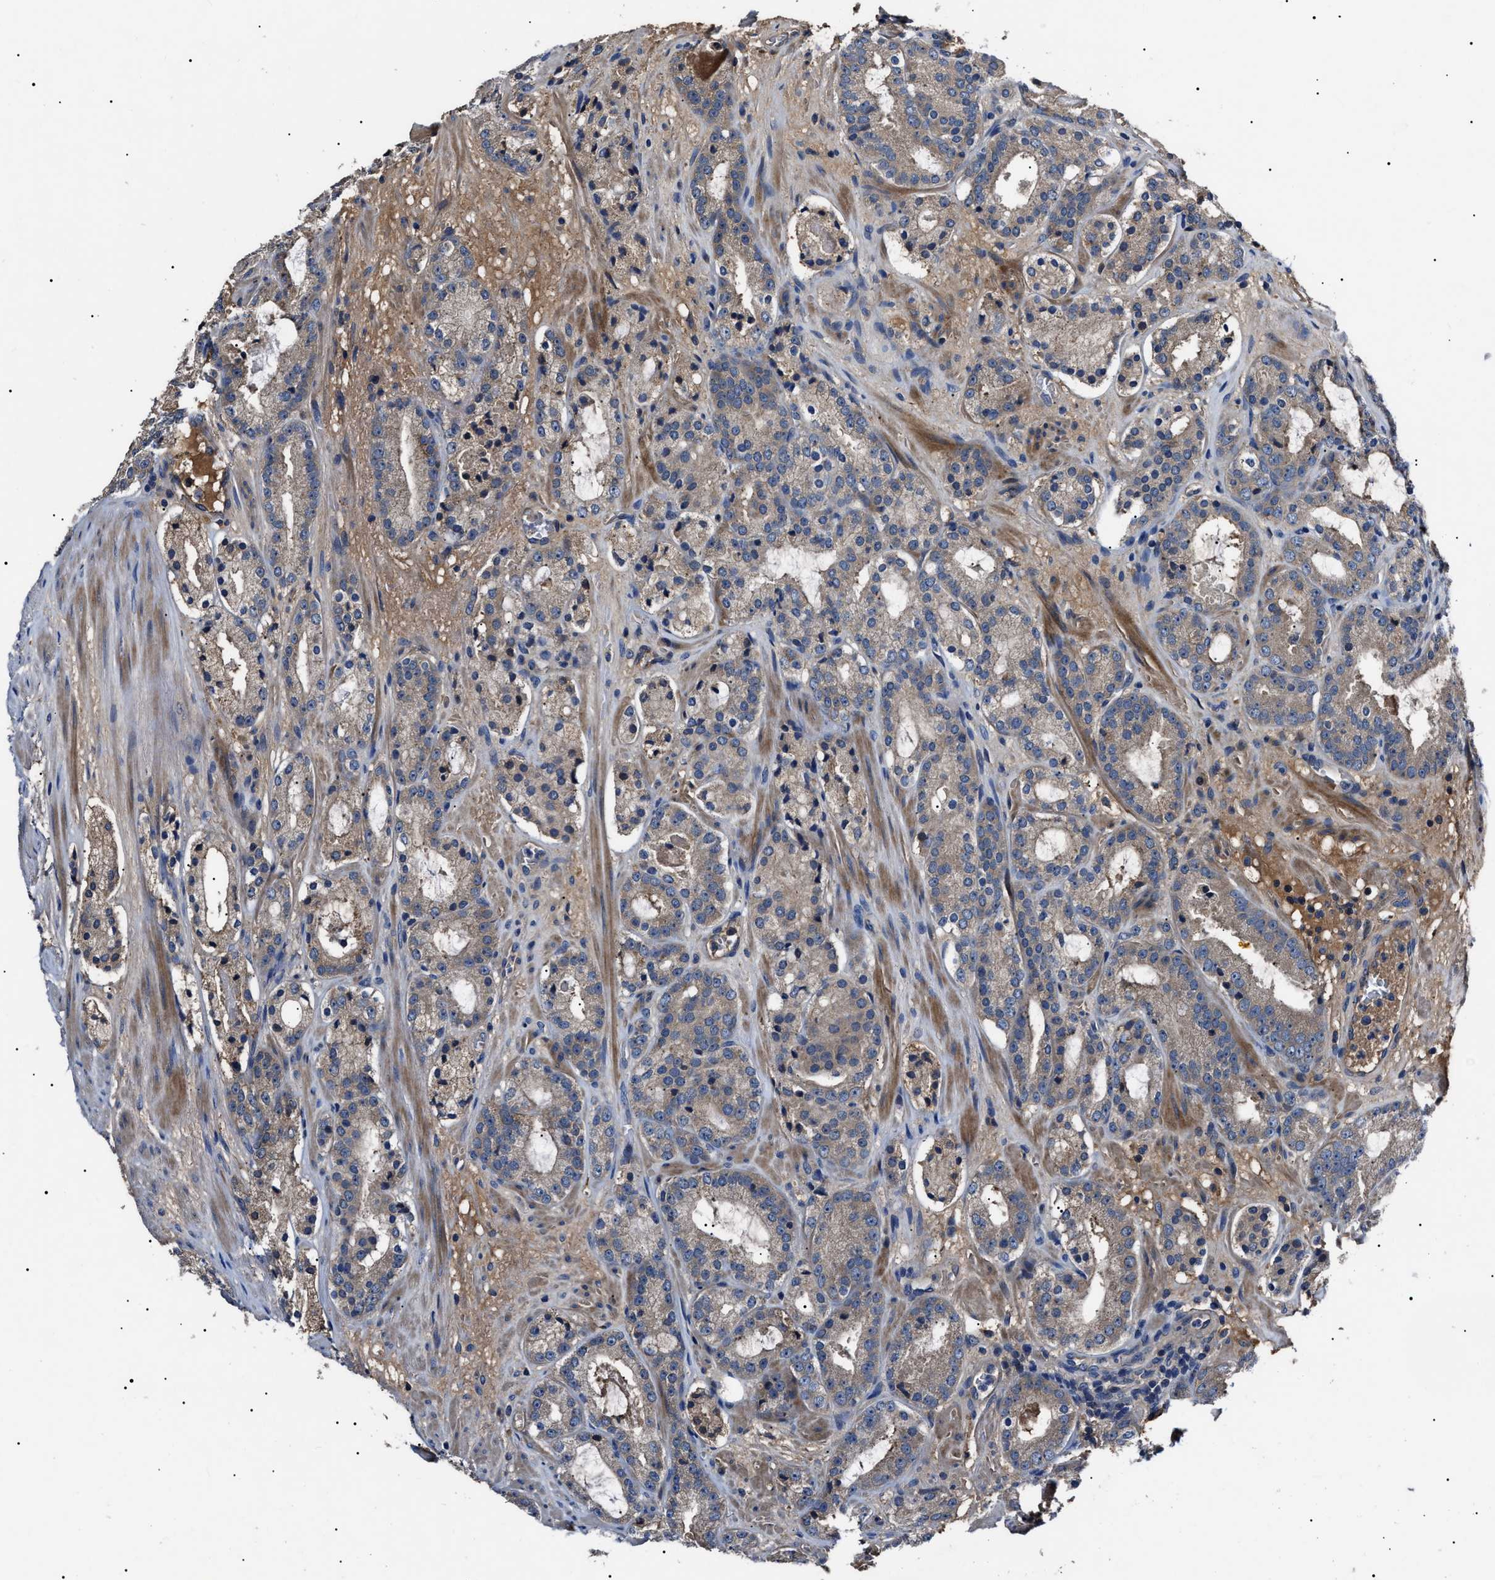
{"staining": {"intensity": "weak", "quantity": "<25%", "location": "cytoplasmic/membranous"}, "tissue": "prostate cancer", "cell_type": "Tumor cells", "image_type": "cancer", "snomed": [{"axis": "morphology", "description": "Adenocarcinoma, Low grade"}, {"axis": "topography", "description": "Prostate"}], "caption": "An image of prostate cancer (adenocarcinoma (low-grade)) stained for a protein displays no brown staining in tumor cells.", "gene": "IFT81", "patient": {"sex": "male", "age": 69}}